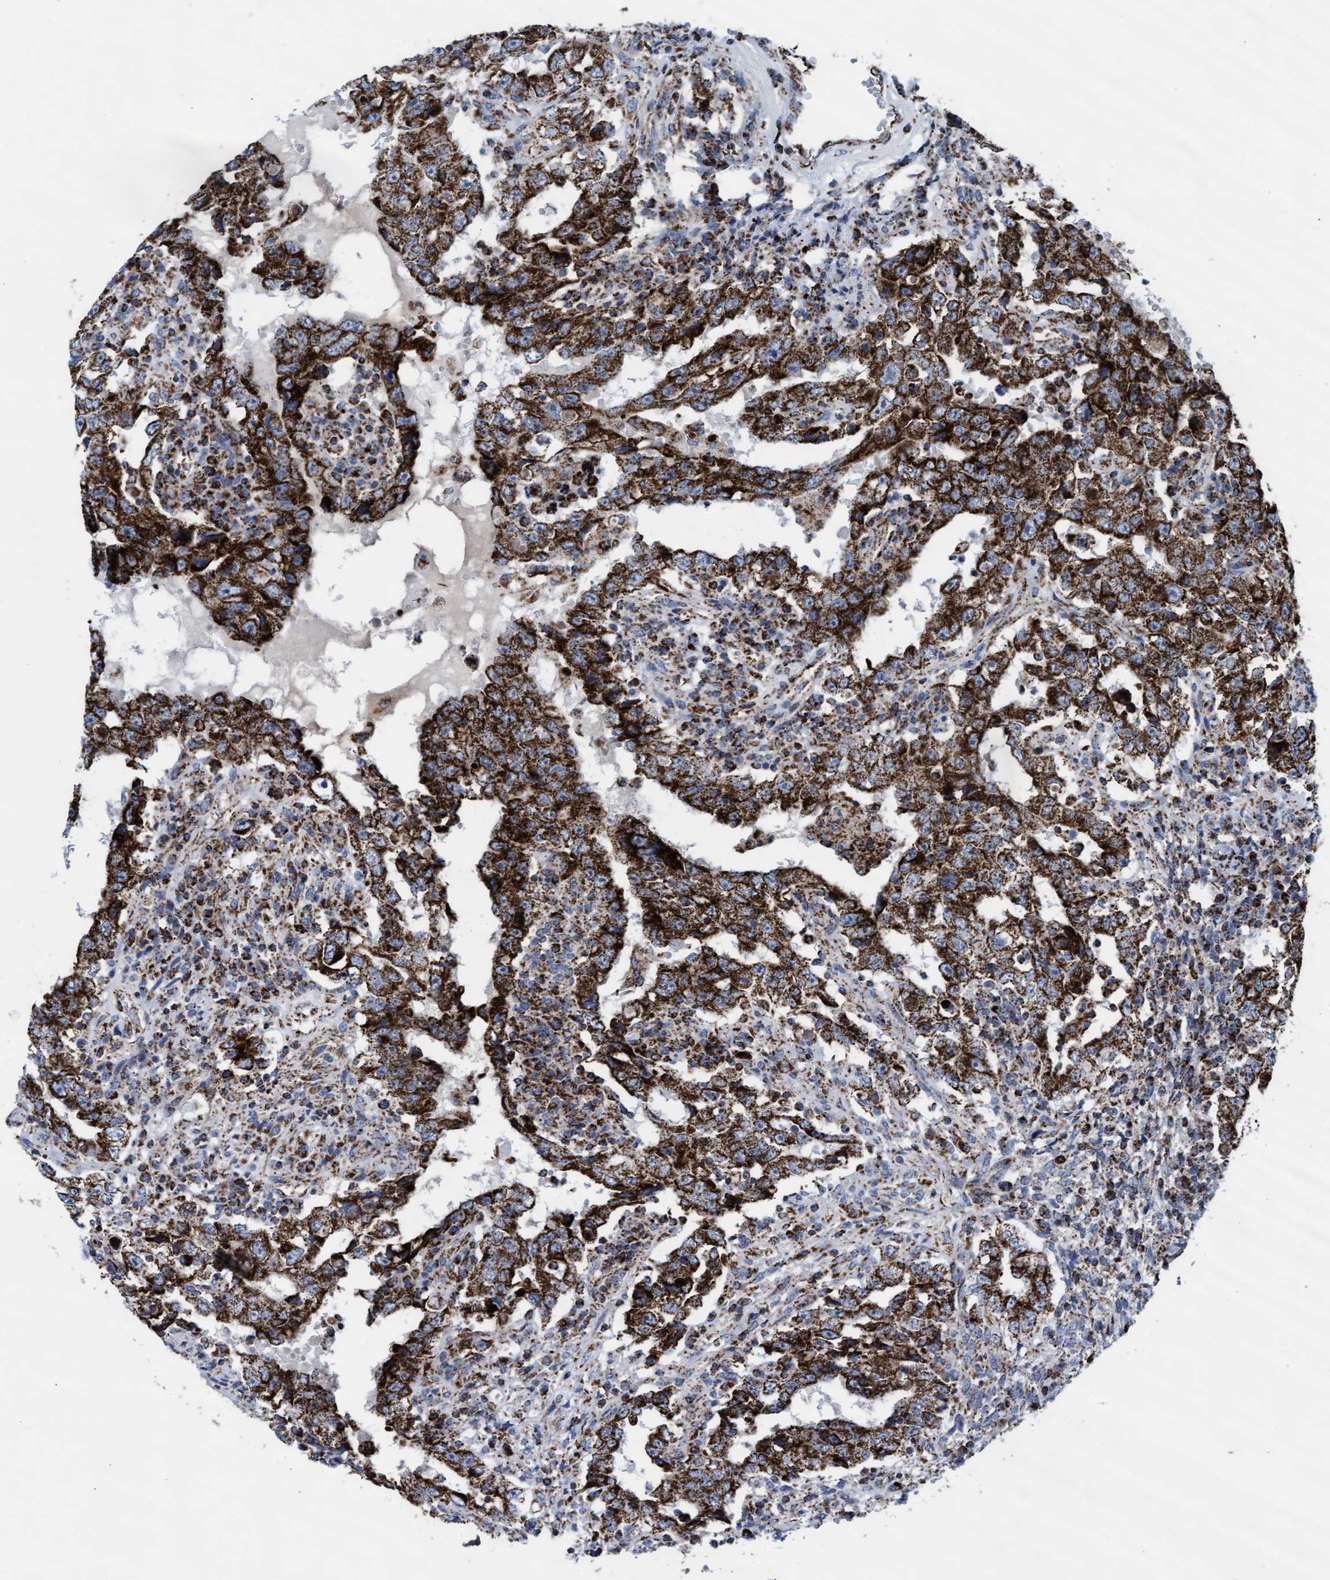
{"staining": {"intensity": "strong", "quantity": ">75%", "location": "cytoplasmic/membranous"}, "tissue": "testis cancer", "cell_type": "Tumor cells", "image_type": "cancer", "snomed": [{"axis": "morphology", "description": "Carcinoma, Embryonal, NOS"}, {"axis": "topography", "description": "Testis"}], "caption": "Immunohistochemical staining of testis cancer reveals high levels of strong cytoplasmic/membranous staining in about >75% of tumor cells.", "gene": "MRPL38", "patient": {"sex": "male", "age": 26}}